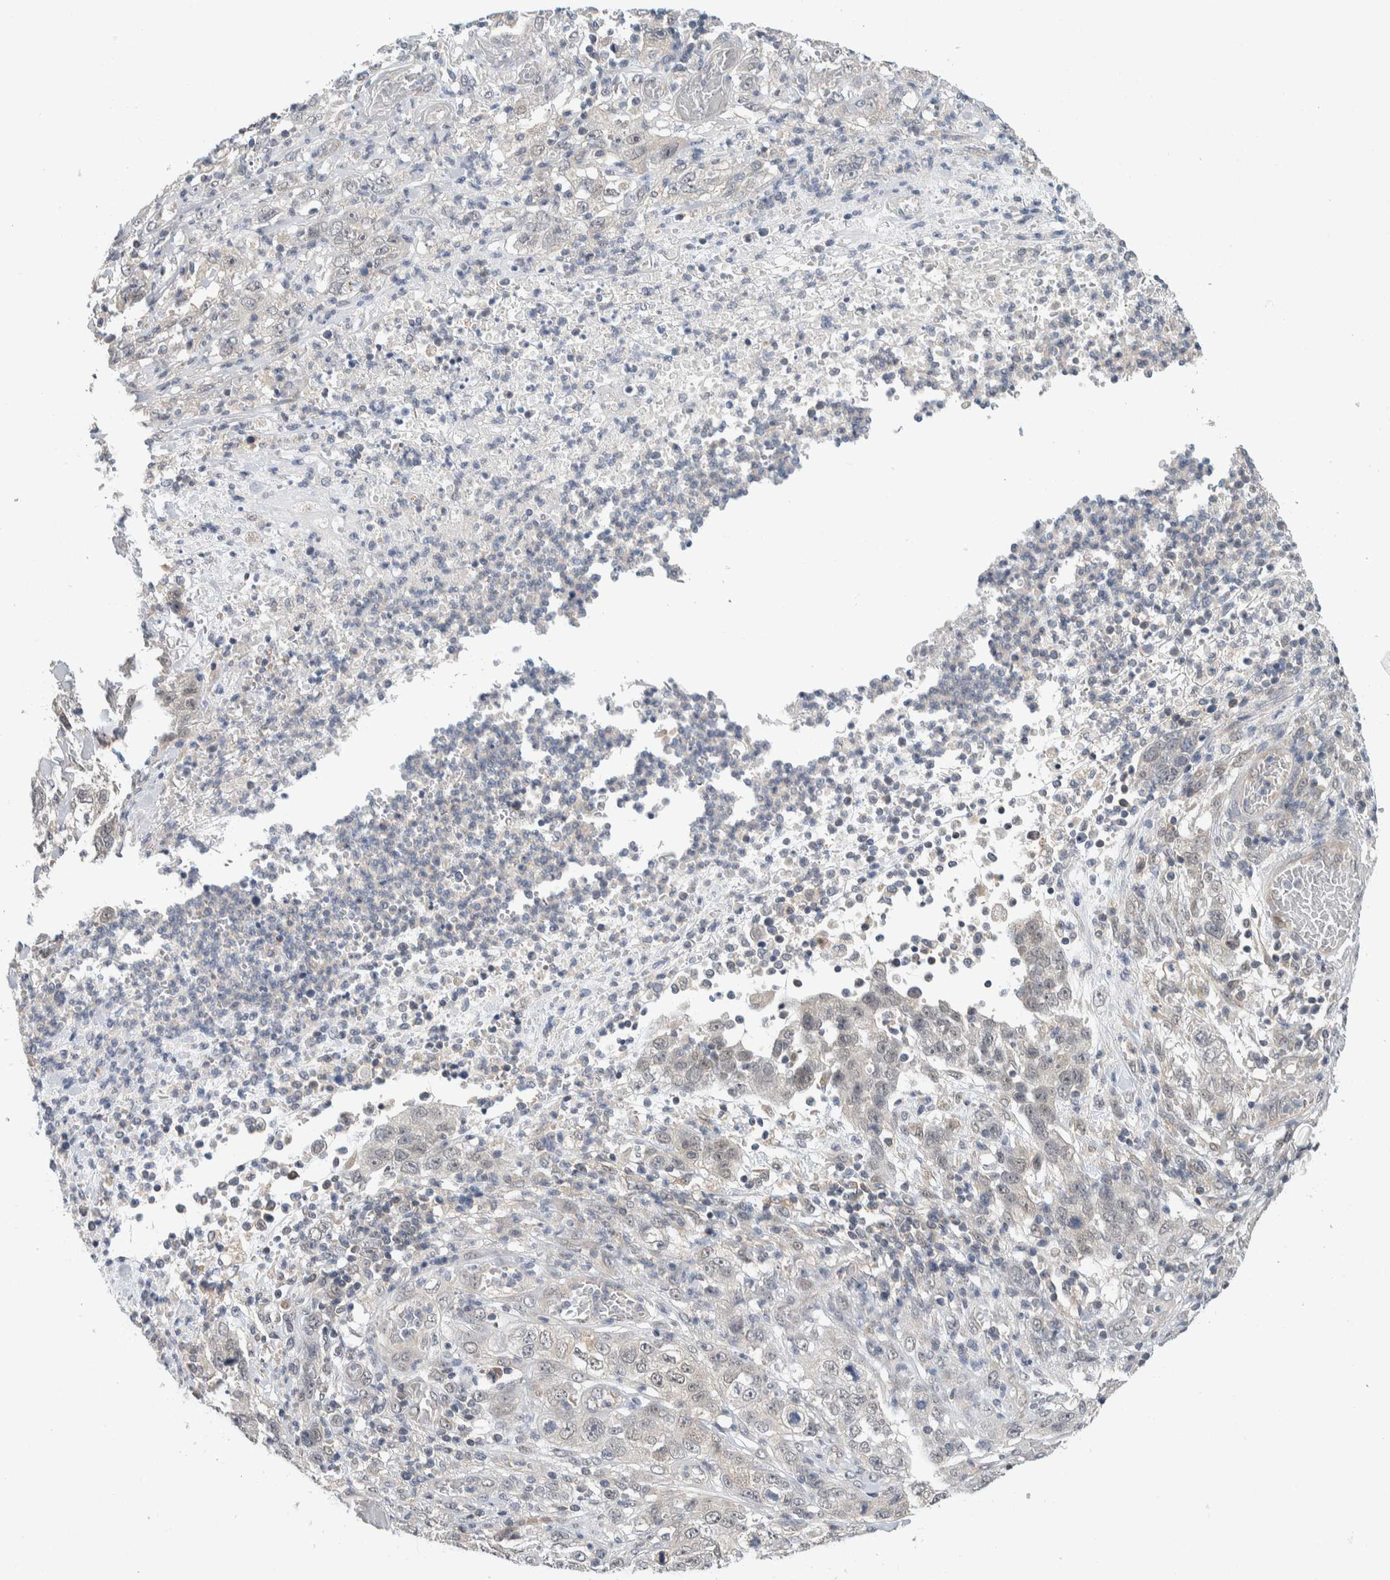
{"staining": {"intensity": "negative", "quantity": "none", "location": "none"}, "tissue": "stomach cancer", "cell_type": "Tumor cells", "image_type": "cancer", "snomed": [{"axis": "morphology", "description": "Adenocarcinoma, NOS"}, {"axis": "topography", "description": "Stomach"}], "caption": "The photomicrograph exhibits no significant positivity in tumor cells of stomach cancer (adenocarcinoma).", "gene": "SHPK", "patient": {"sex": "male", "age": 48}}